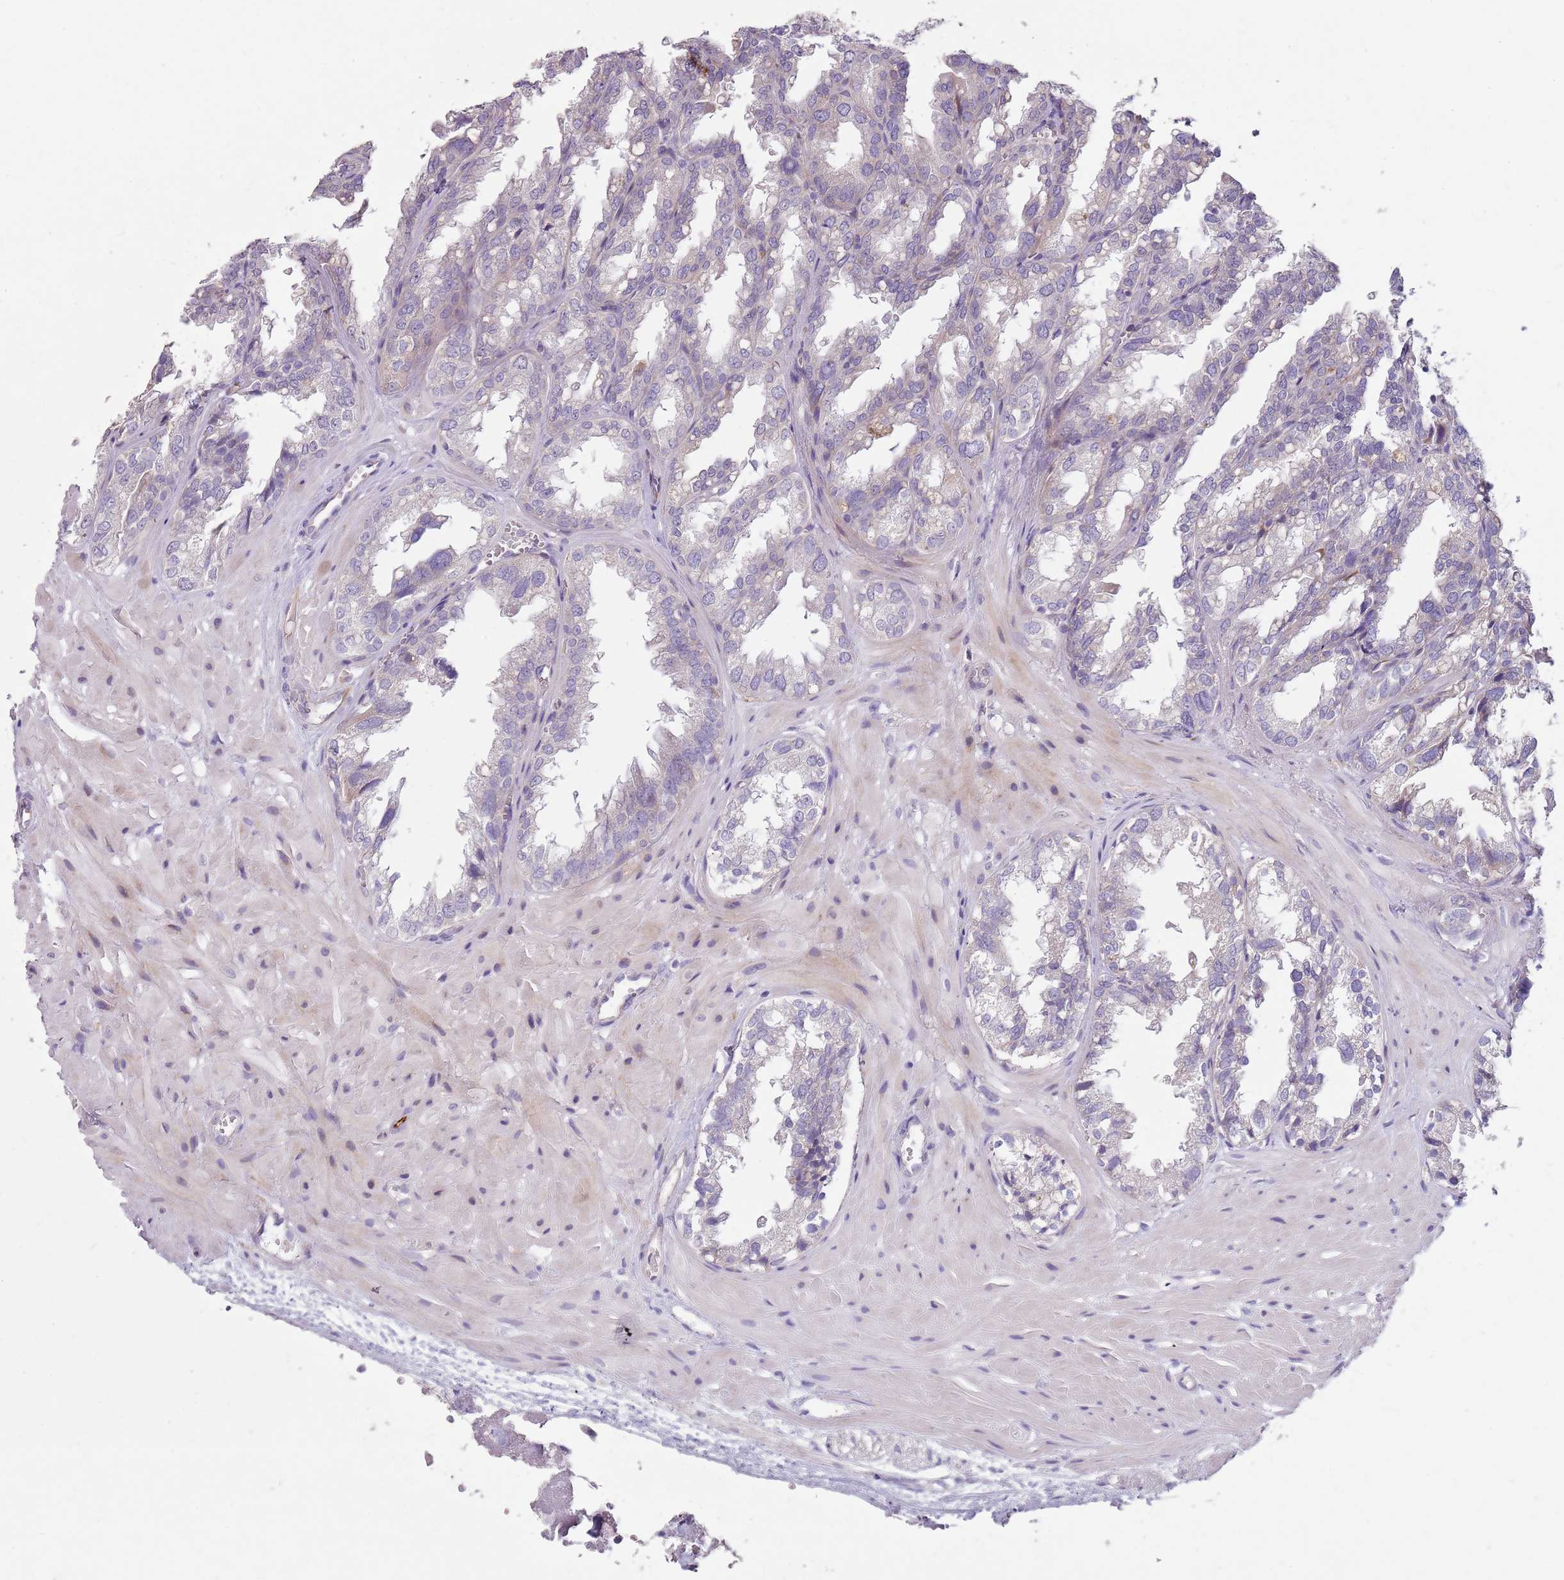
{"staining": {"intensity": "negative", "quantity": "none", "location": "none"}, "tissue": "seminal vesicle", "cell_type": "Glandular cells", "image_type": "normal", "snomed": [{"axis": "morphology", "description": "Normal tissue, NOS"}, {"axis": "topography", "description": "Prostate"}, {"axis": "topography", "description": "Seminal veicle"}], "caption": "DAB (3,3'-diaminobenzidine) immunohistochemical staining of normal seminal vesicle shows no significant staining in glandular cells. (Brightfield microscopy of DAB immunohistochemistry (IHC) at high magnification).", "gene": "ZNF583", "patient": {"sex": "male", "age": 51}}